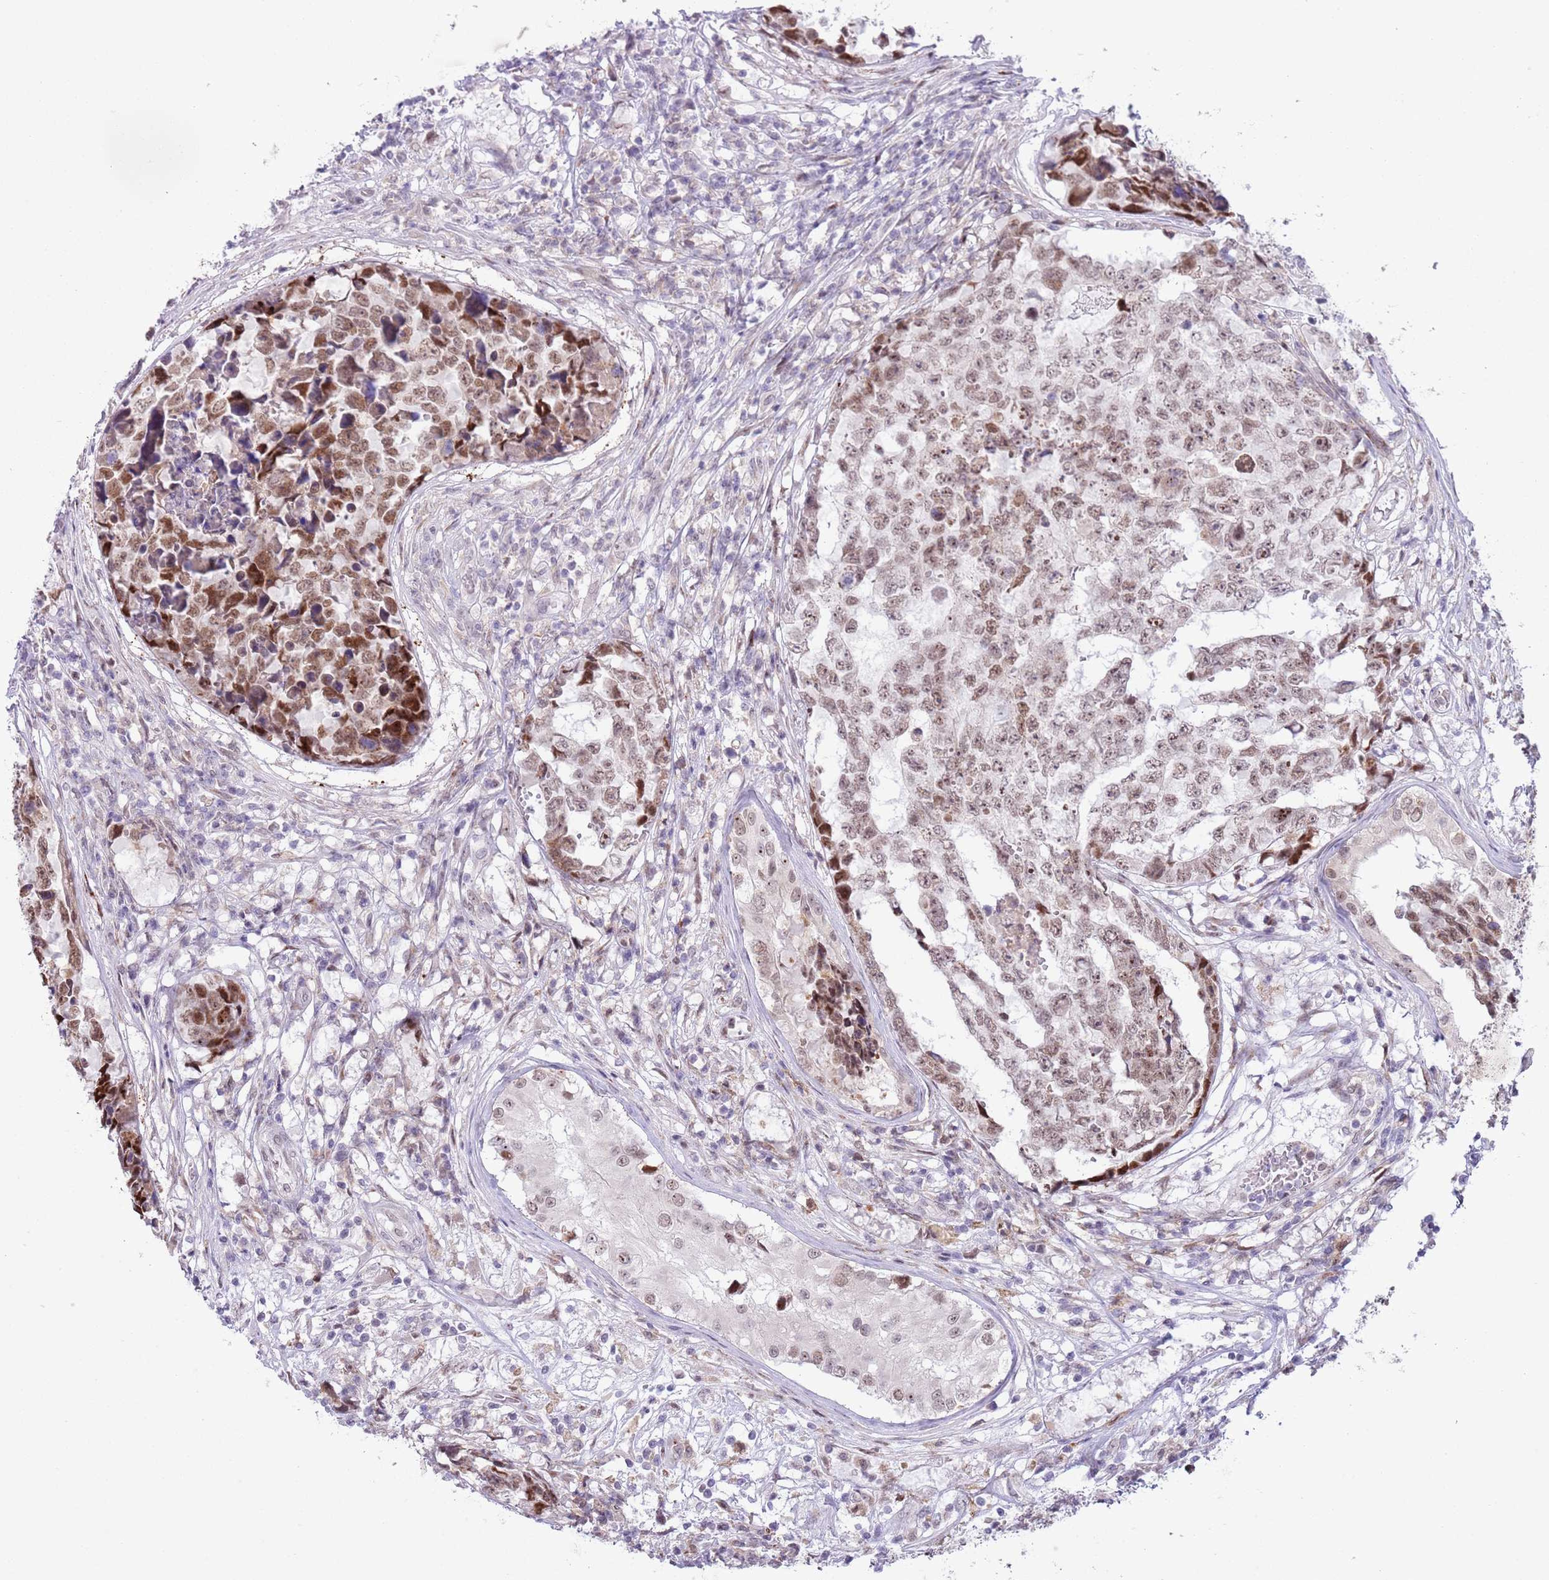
{"staining": {"intensity": "moderate", "quantity": ">75%", "location": "nuclear"}, "tissue": "testis cancer", "cell_type": "Tumor cells", "image_type": "cancer", "snomed": [{"axis": "morphology", "description": "Carcinoma, Embryonal, NOS"}, {"axis": "topography", "description": "Testis"}], "caption": "About >75% of tumor cells in testis cancer reveal moderate nuclear protein positivity as visualized by brown immunohistochemical staining.", "gene": "ZNF576", "patient": {"sex": "male", "age": 25}}